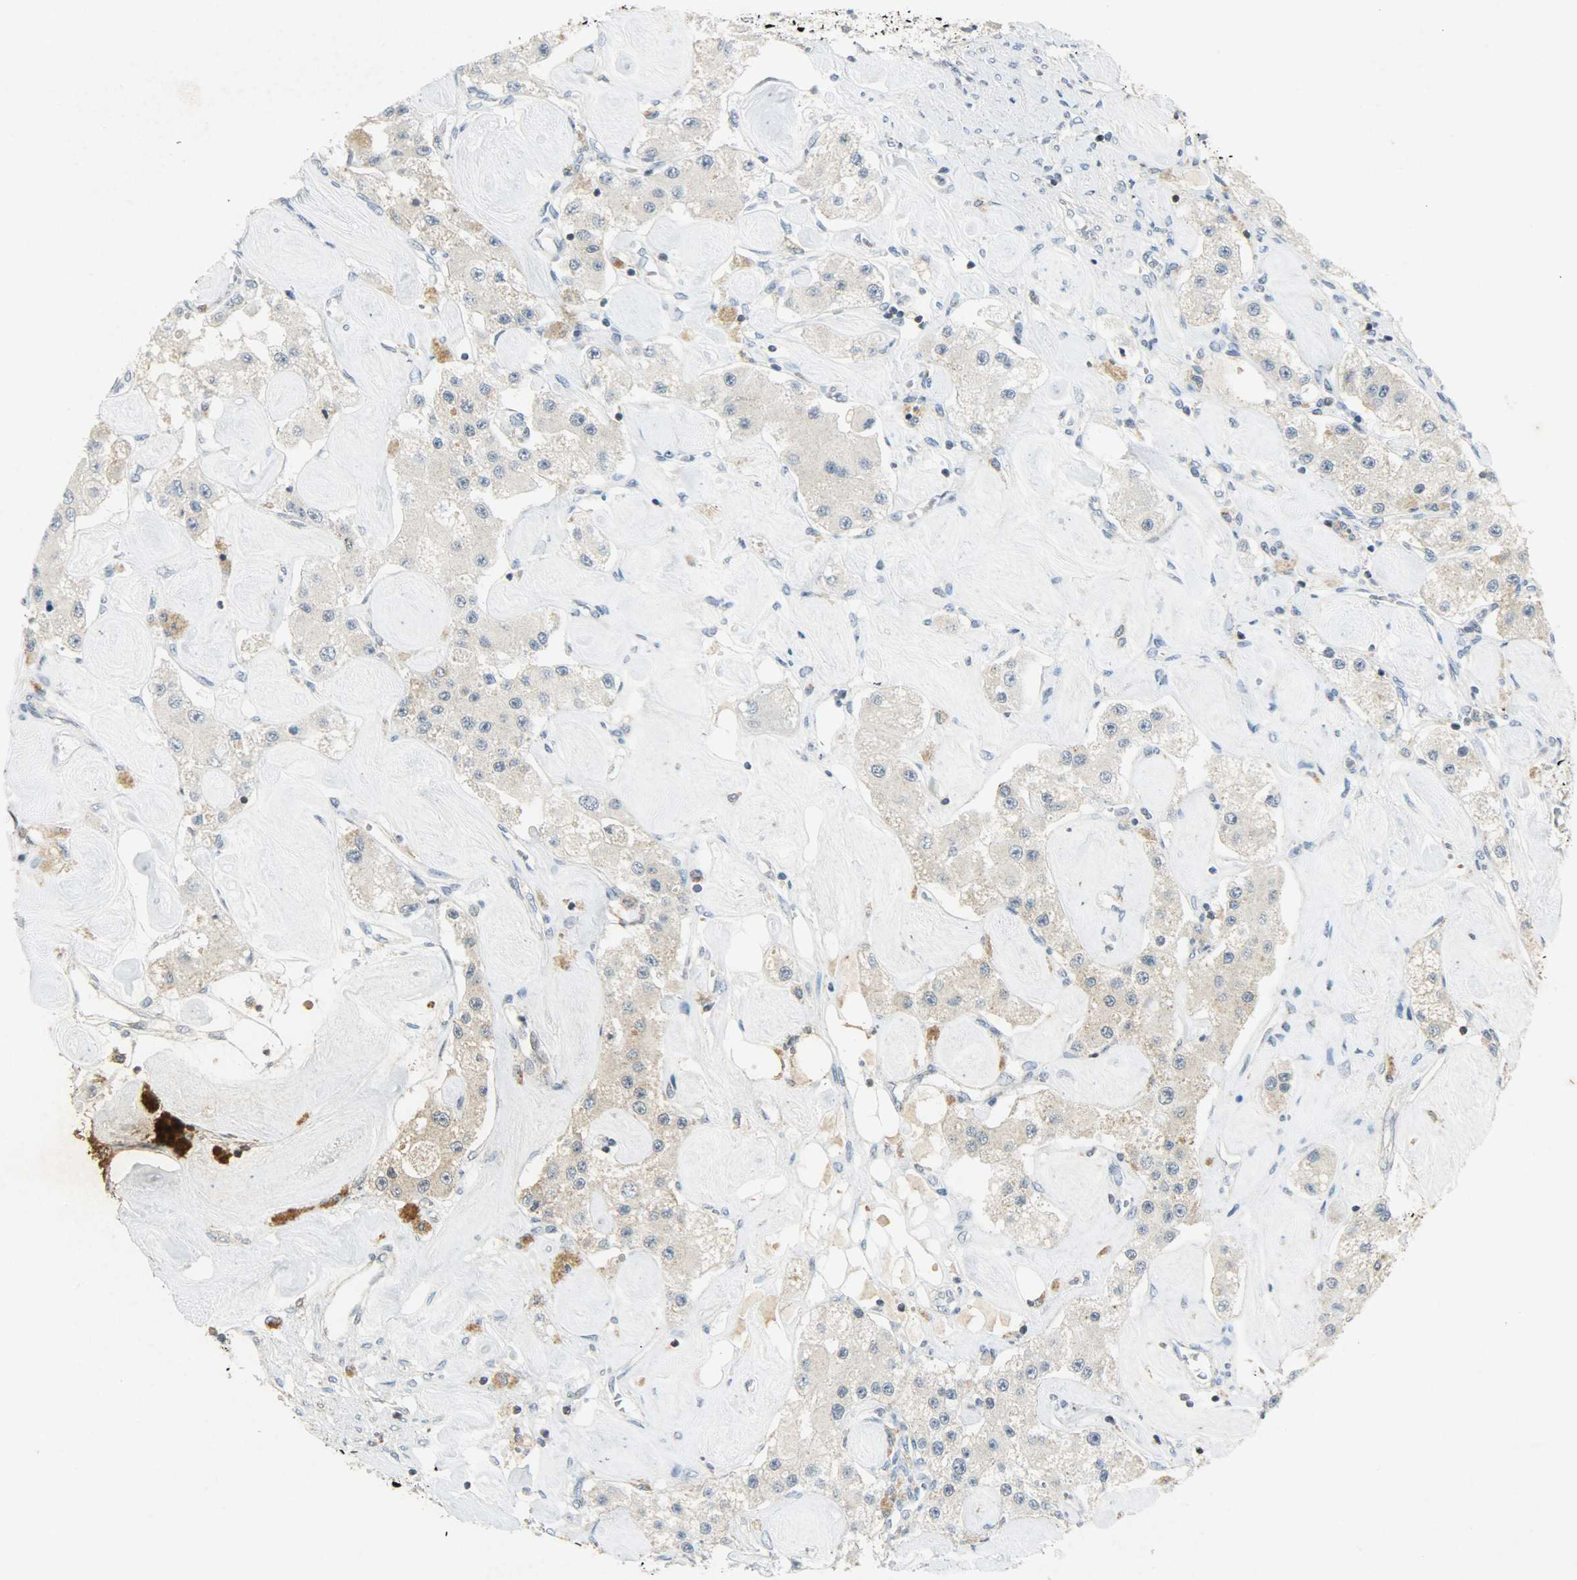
{"staining": {"intensity": "negative", "quantity": "none", "location": "none"}, "tissue": "carcinoid", "cell_type": "Tumor cells", "image_type": "cancer", "snomed": [{"axis": "morphology", "description": "Carcinoid, malignant, NOS"}, {"axis": "topography", "description": "Pancreas"}], "caption": "Tumor cells show no significant staining in carcinoid.", "gene": "AURKB", "patient": {"sex": "male", "age": 41}}